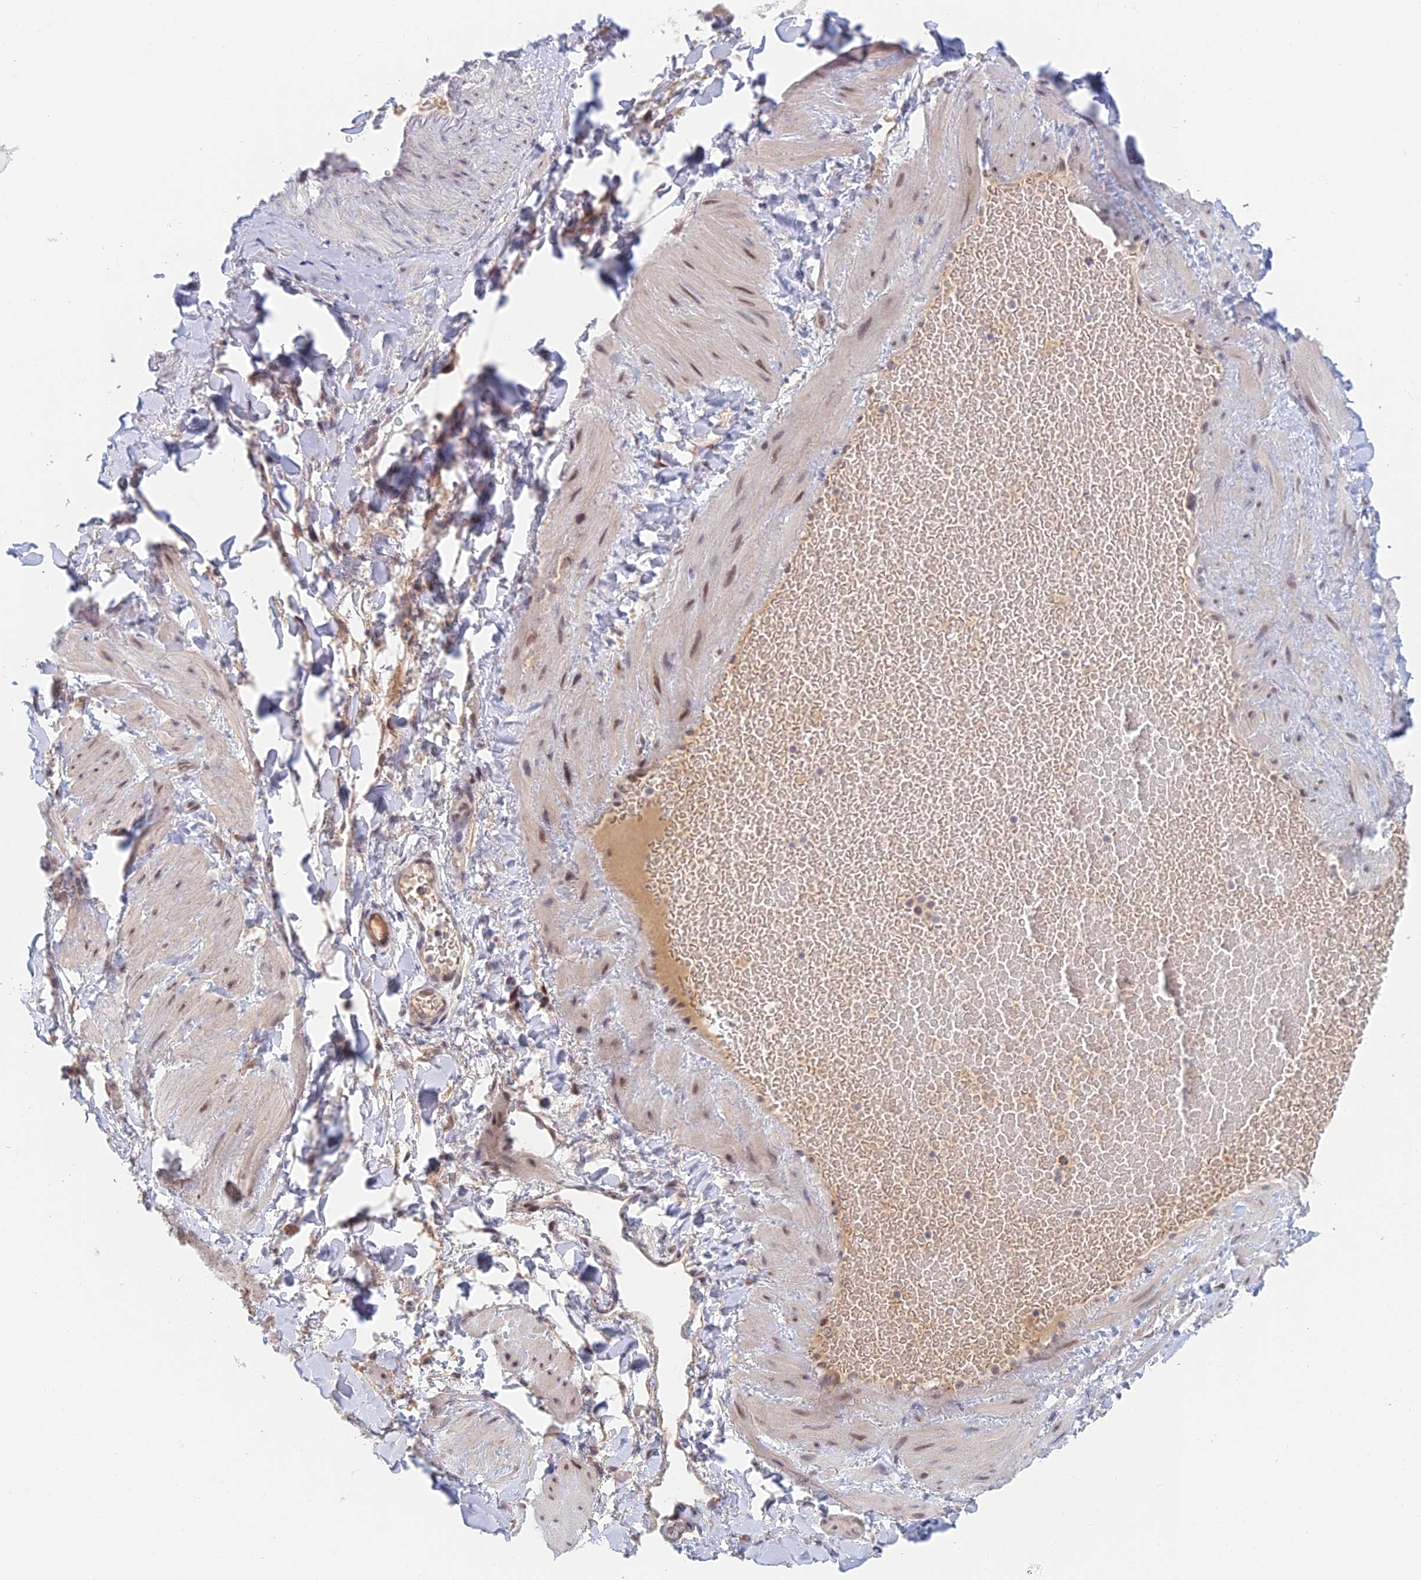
{"staining": {"intensity": "weak", "quantity": "<25%", "location": "cytoplasmic/membranous"}, "tissue": "adipose tissue", "cell_type": "Adipocytes", "image_type": "normal", "snomed": [{"axis": "morphology", "description": "Normal tissue, NOS"}, {"axis": "topography", "description": "Soft tissue"}, {"axis": "topography", "description": "Vascular tissue"}], "caption": "Photomicrograph shows no protein expression in adipocytes of normal adipose tissue.", "gene": "ZUP1", "patient": {"sex": "male", "age": 54}}